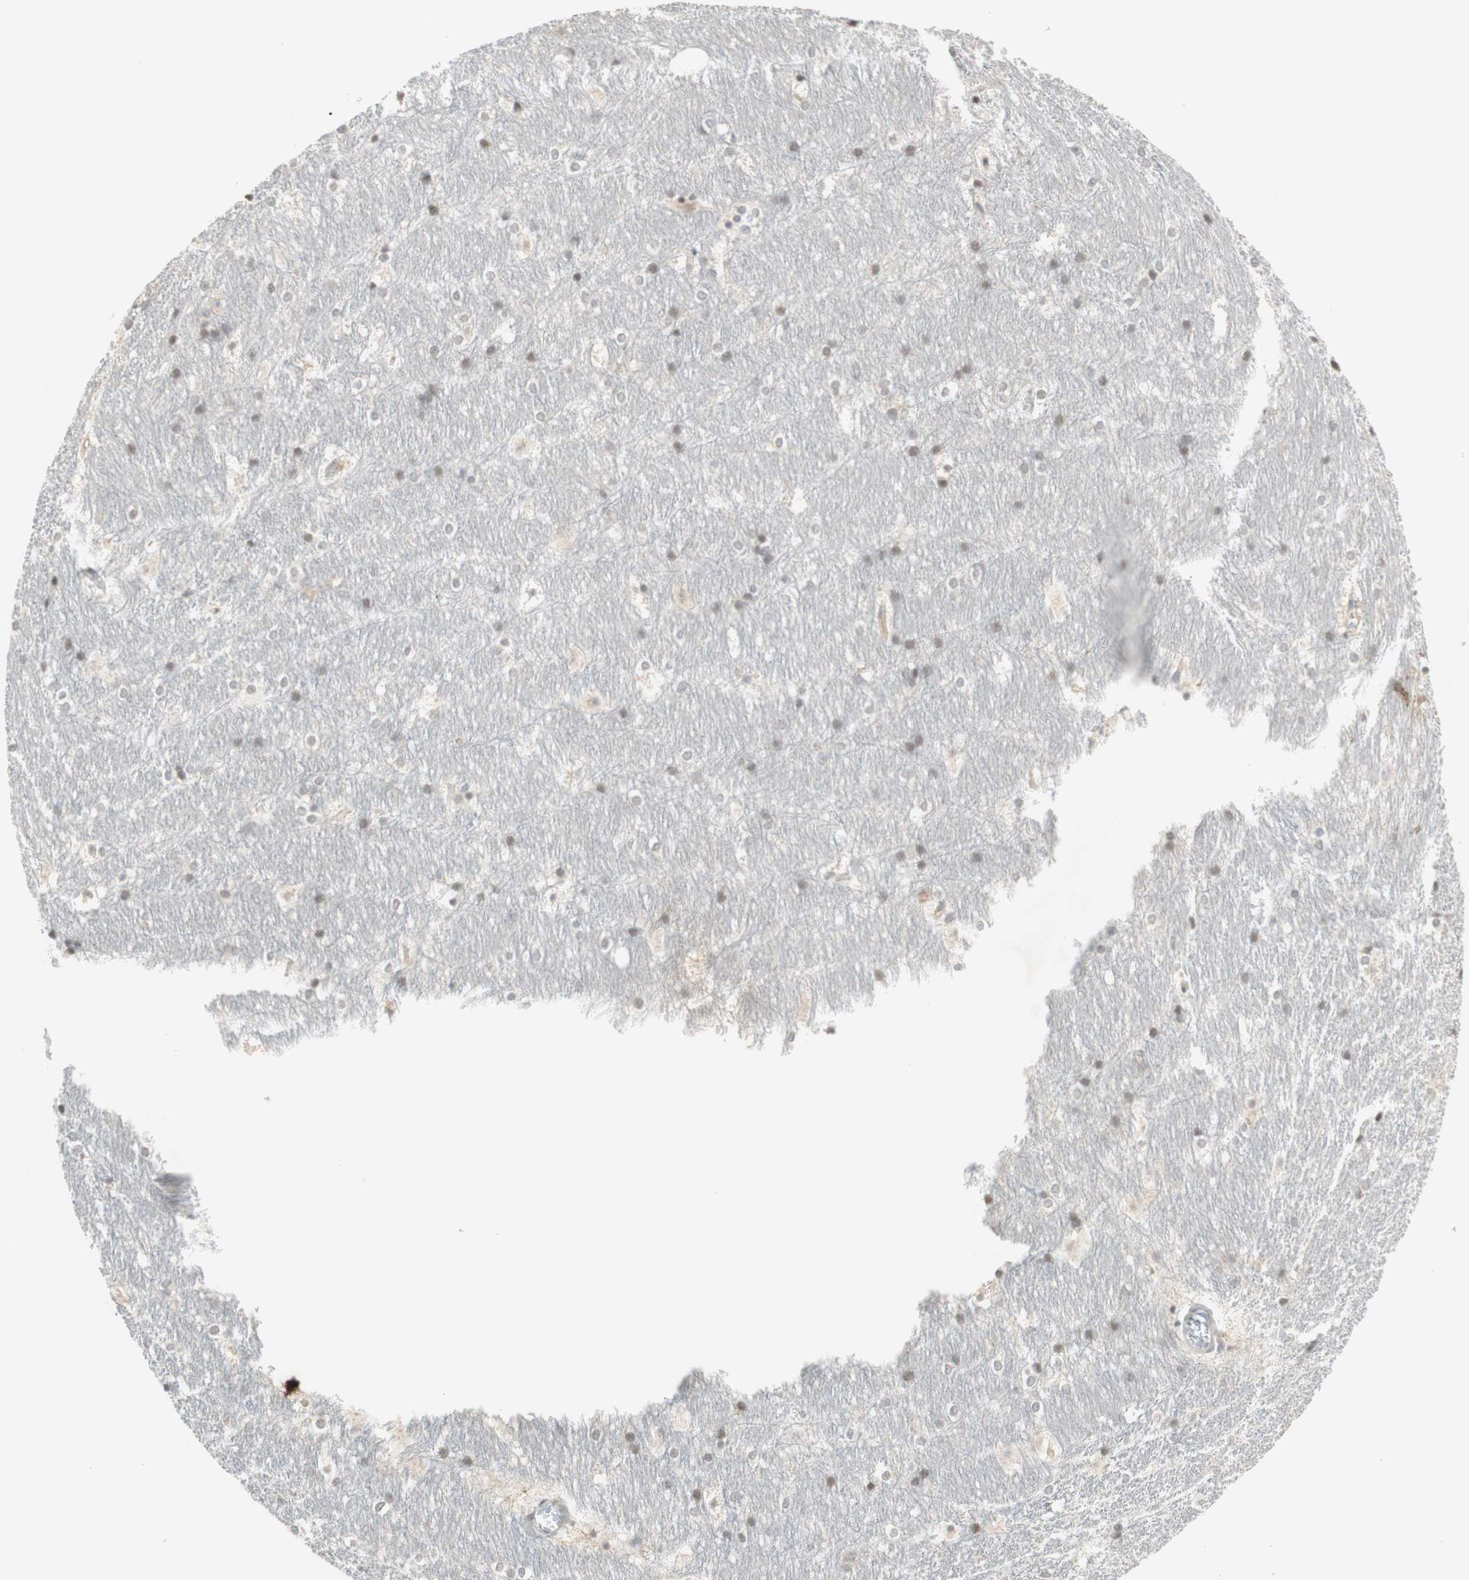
{"staining": {"intensity": "weak", "quantity": "25%-75%", "location": "nuclear"}, "tissue": "hippocampus", "cell_type": "Glial cells", "image_type": "normal", "snomed": [{"axis": "morphology", "description": "Normal tissue, NOS"}, {"axis": "topography", "description": "Hippocampus"}], "caption": "Protein staining demonstrates weak nuclear expression in about 25%-75% of glial cells in unremarkable hippocampus.", "gene": "GLI1", "patient": {"sex": "female", "age": 19}}